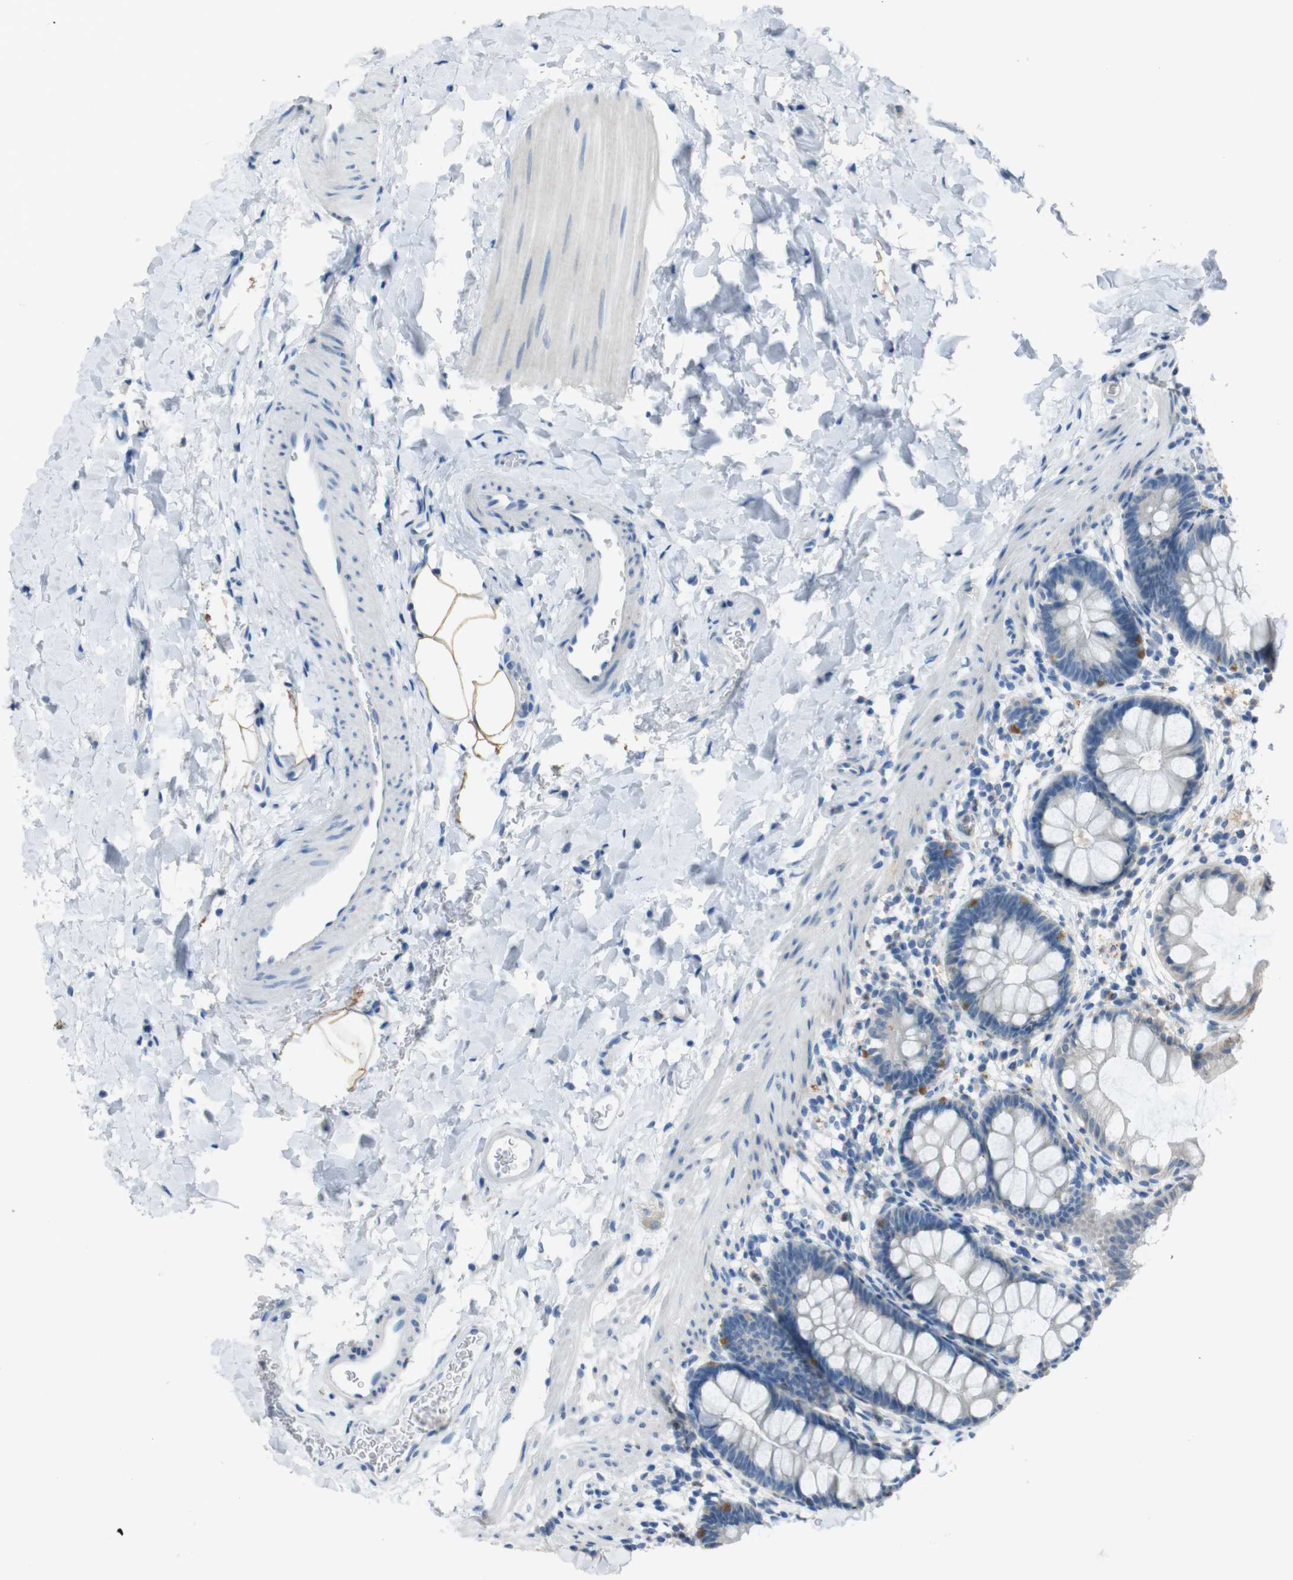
{"staining": {"intensity": "weak", "quantity": "<25%", "location": "cytoplasmic/membranous"}, "tissue": "rectum", "cell_type": "Glandular cells", "image_type": "normal", "snomed": [{"axis": "morphology", "description": "Normal tissue, NOS"}, {"axis": "topography", "description": "Rectum"}], "caption": "Micrograph shows no protein positivity in glandular cells of benign rectum.", "gene": "STBD1", "patient": {"sex": "female", "age": 24}}